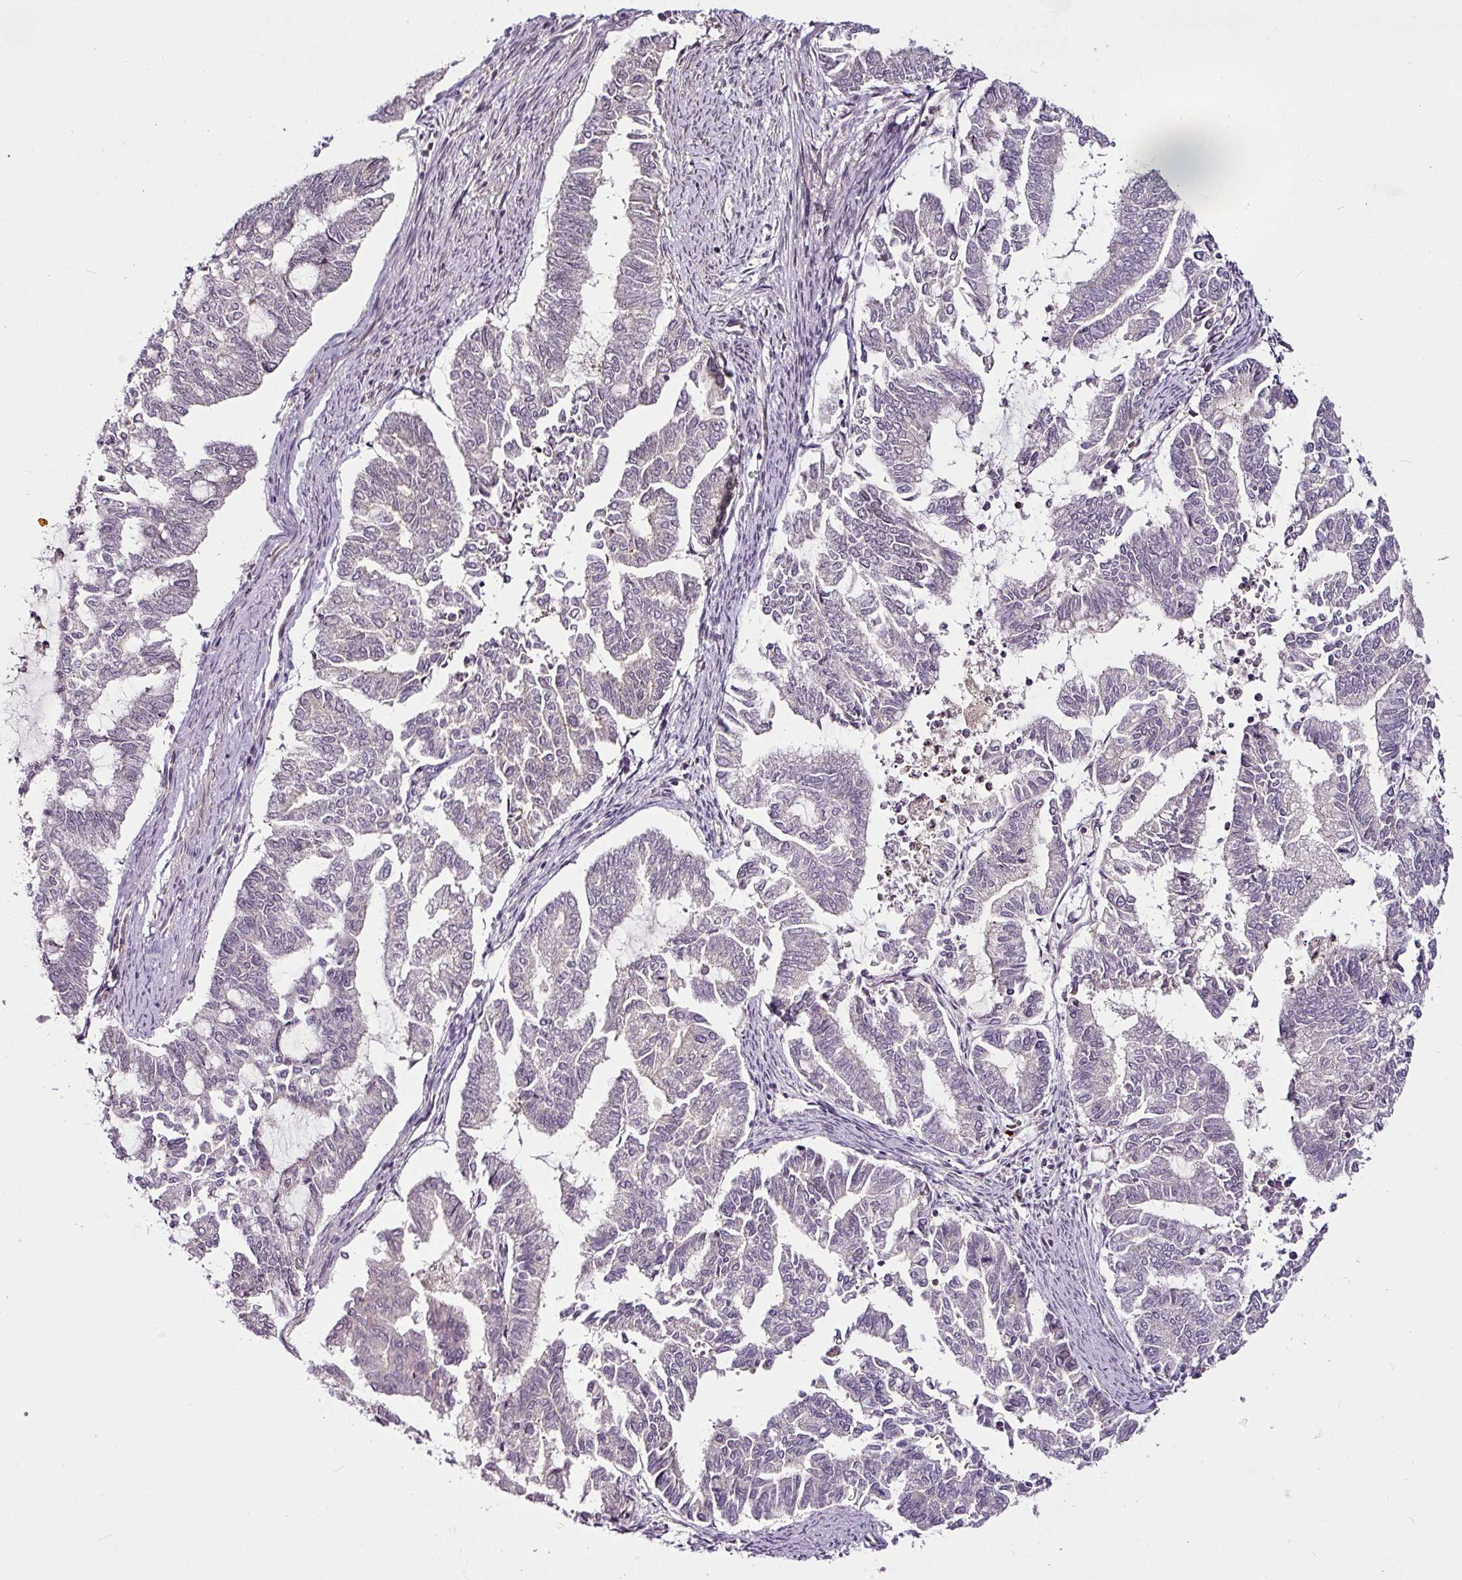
{"staining": {"intensity": "negative", "quantity": "none", "location": "none"}, "tissue": "endometrial cancer", "cell_type": "Tumor cells", "image_type": "cancer", "snomed": [{"axis": "morphology", "description": "Adenocarcinoma, NOS"}, {"axis": "topography", "description": "Endometrium"}], "caption": "High magnification brightfield microscopy of endometrial cancer (adenocarcinoma) stained with DAB (brown) and counterstained with hematoxylin (blue): tumor cells show no significant expression.", "gene": "DCAF13", "patient": {"sex": "female", "age": 79}}